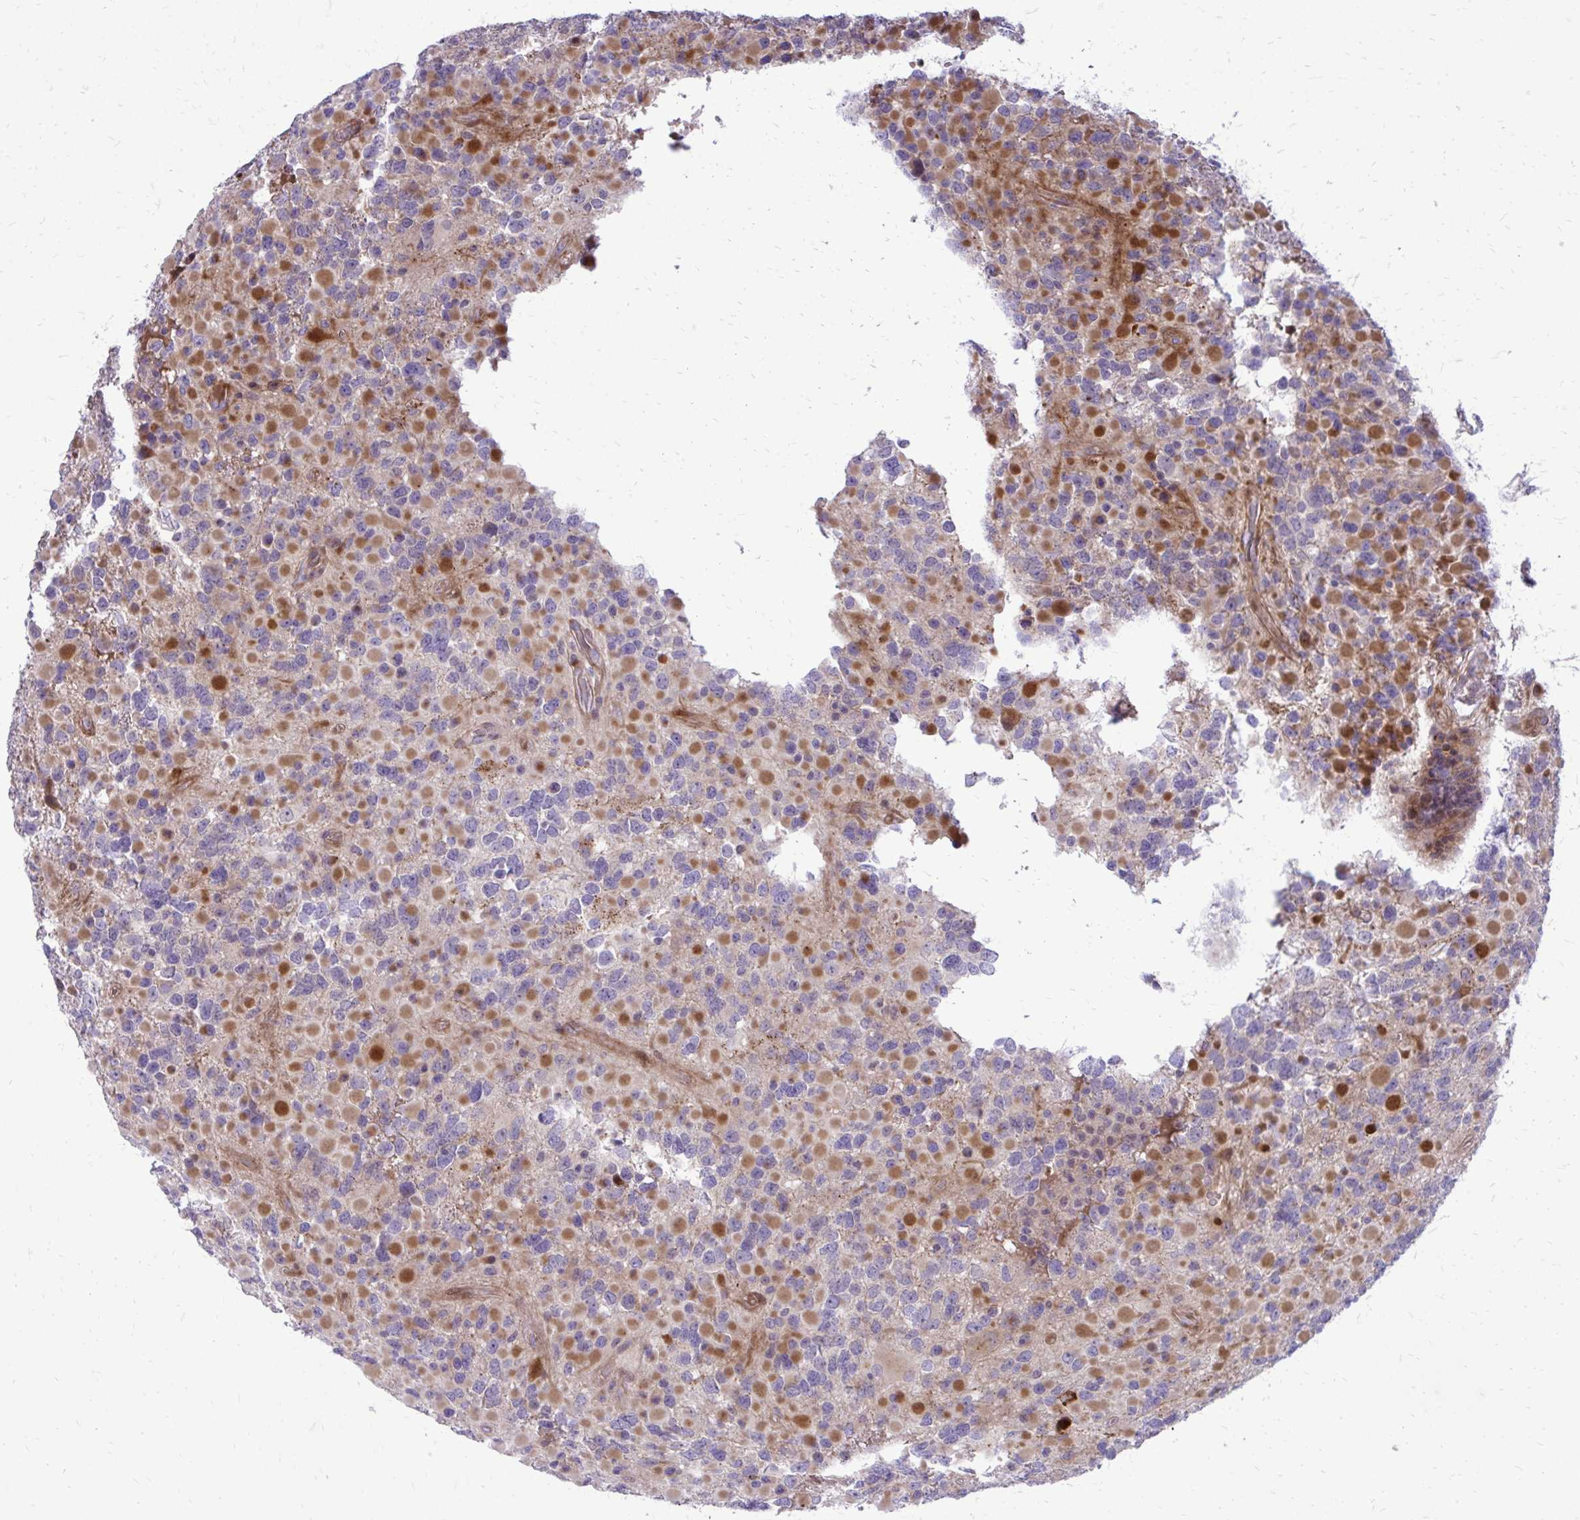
{"staining": {"intensity": "negative", "quantity": "none", "location": "none"}, "tissue": "glioma", "cell_type": "Tumor cells", "image_type": "cancer", "snomed": [{"axis": "morphology", "description": "Glioma, malignant, High grade"}, {"axis": "topography", "description": "Brain"}], "caption": "High-grade glioma (malignant) was stained to show a protein in brown. There is no significant expression in tumor cells. (DAB (3,3'-diaminobenzidine) immunohistochemistry with hematoxylin counter stain).", "gene": "PPDPFL", "patient": {"sex": "female", "age": 40}}